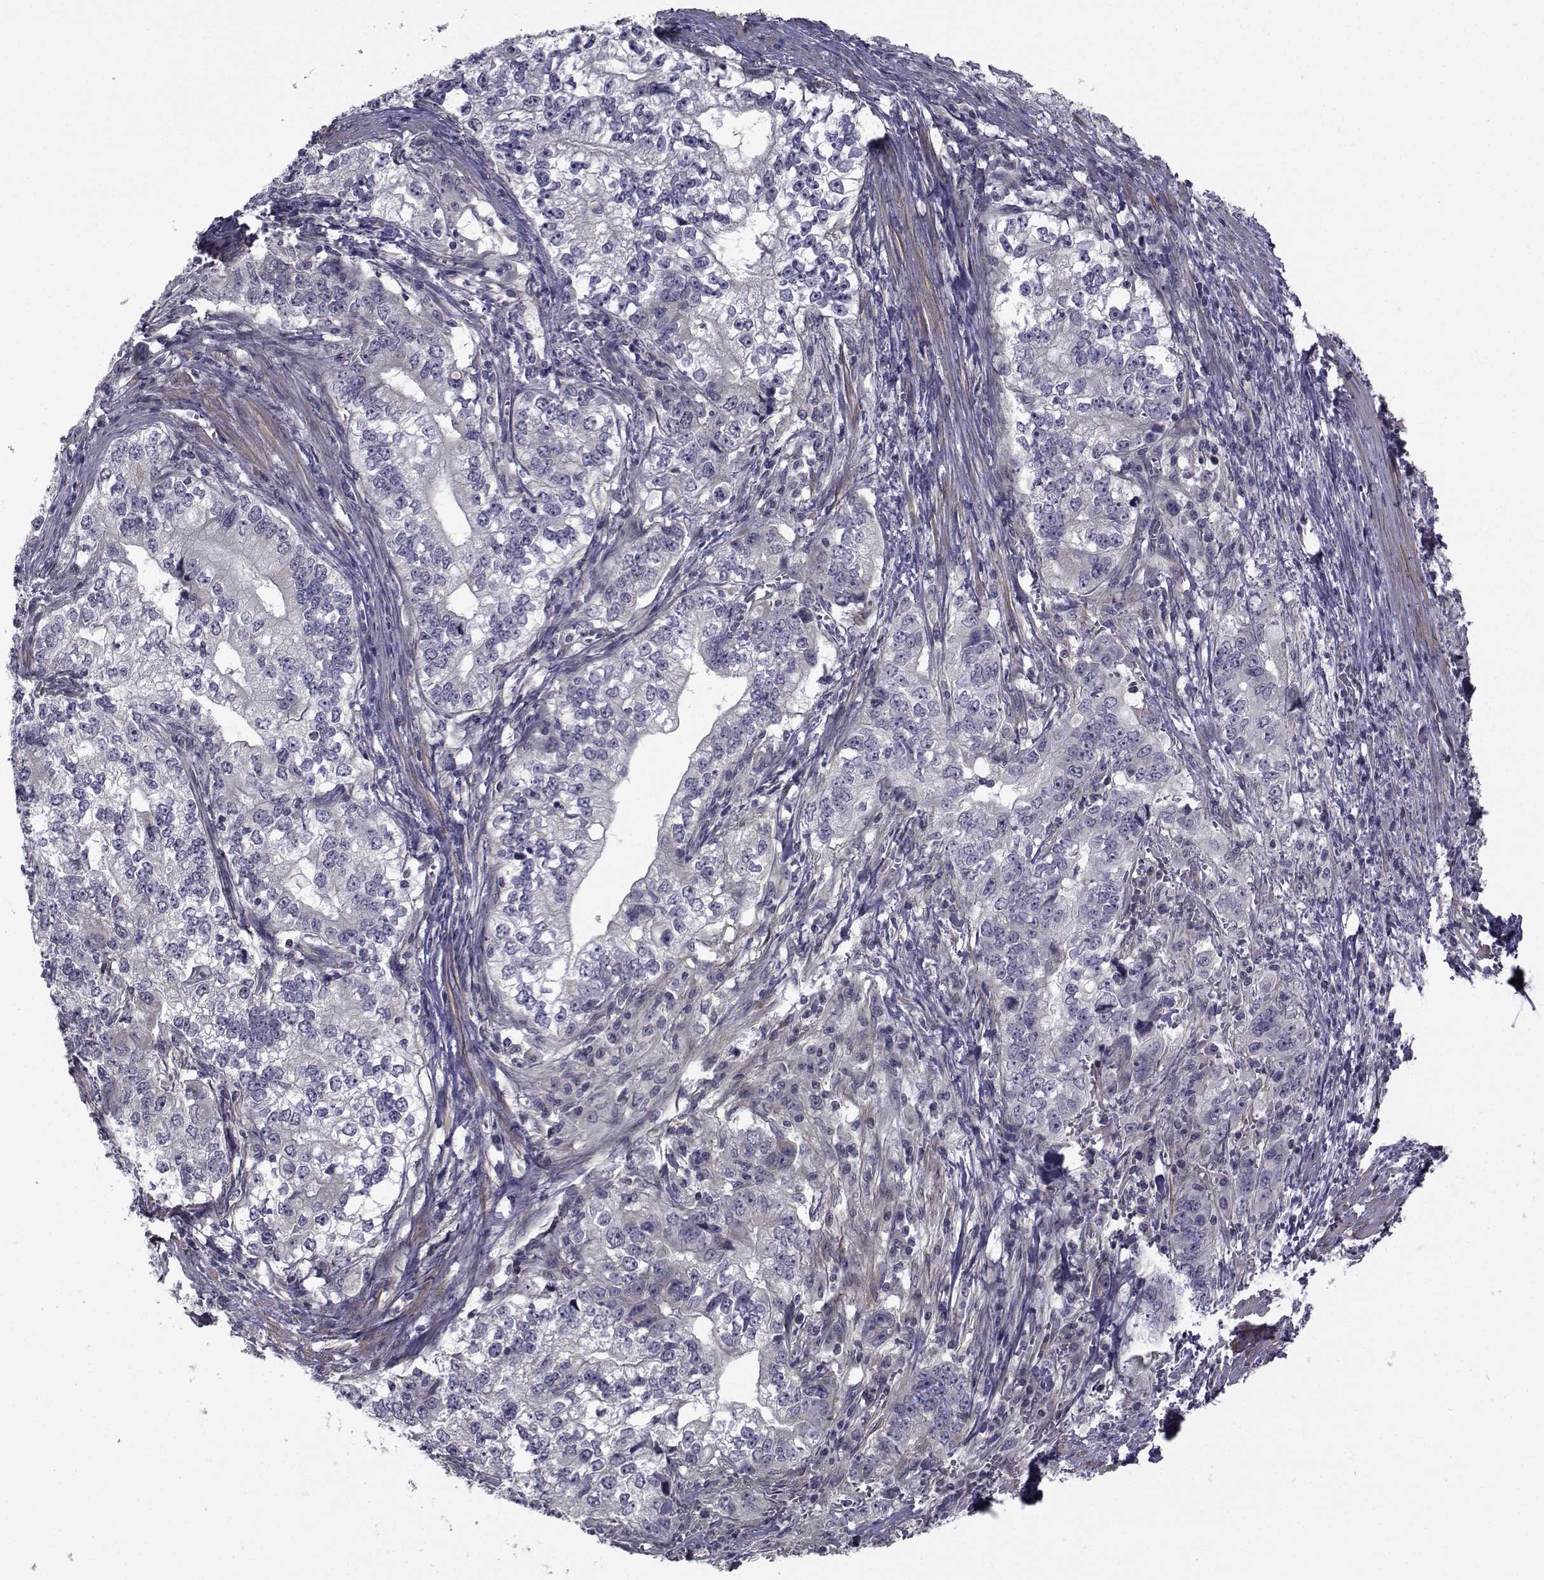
{"staining": {"intensity": "negative", "quantity": "none", "location": "none"}, "tissue": "stomach cancer", "cell_type": "Tumor cells", "image_type": "cancer", "snomed": [{"axis": "morphology", "description": "Adenocarcinoma, NOS"}, {"axis": "topography", "description": "Stomach, lower"}], "caption": "IHC photomicrograph of neoplastic tissue: human adenocarcinoma (stomach) stained with DAB displays no significant protein staining in tumor cells.", "gene": "CFAP74", "patient": {"sex": "female", "age": 72}}